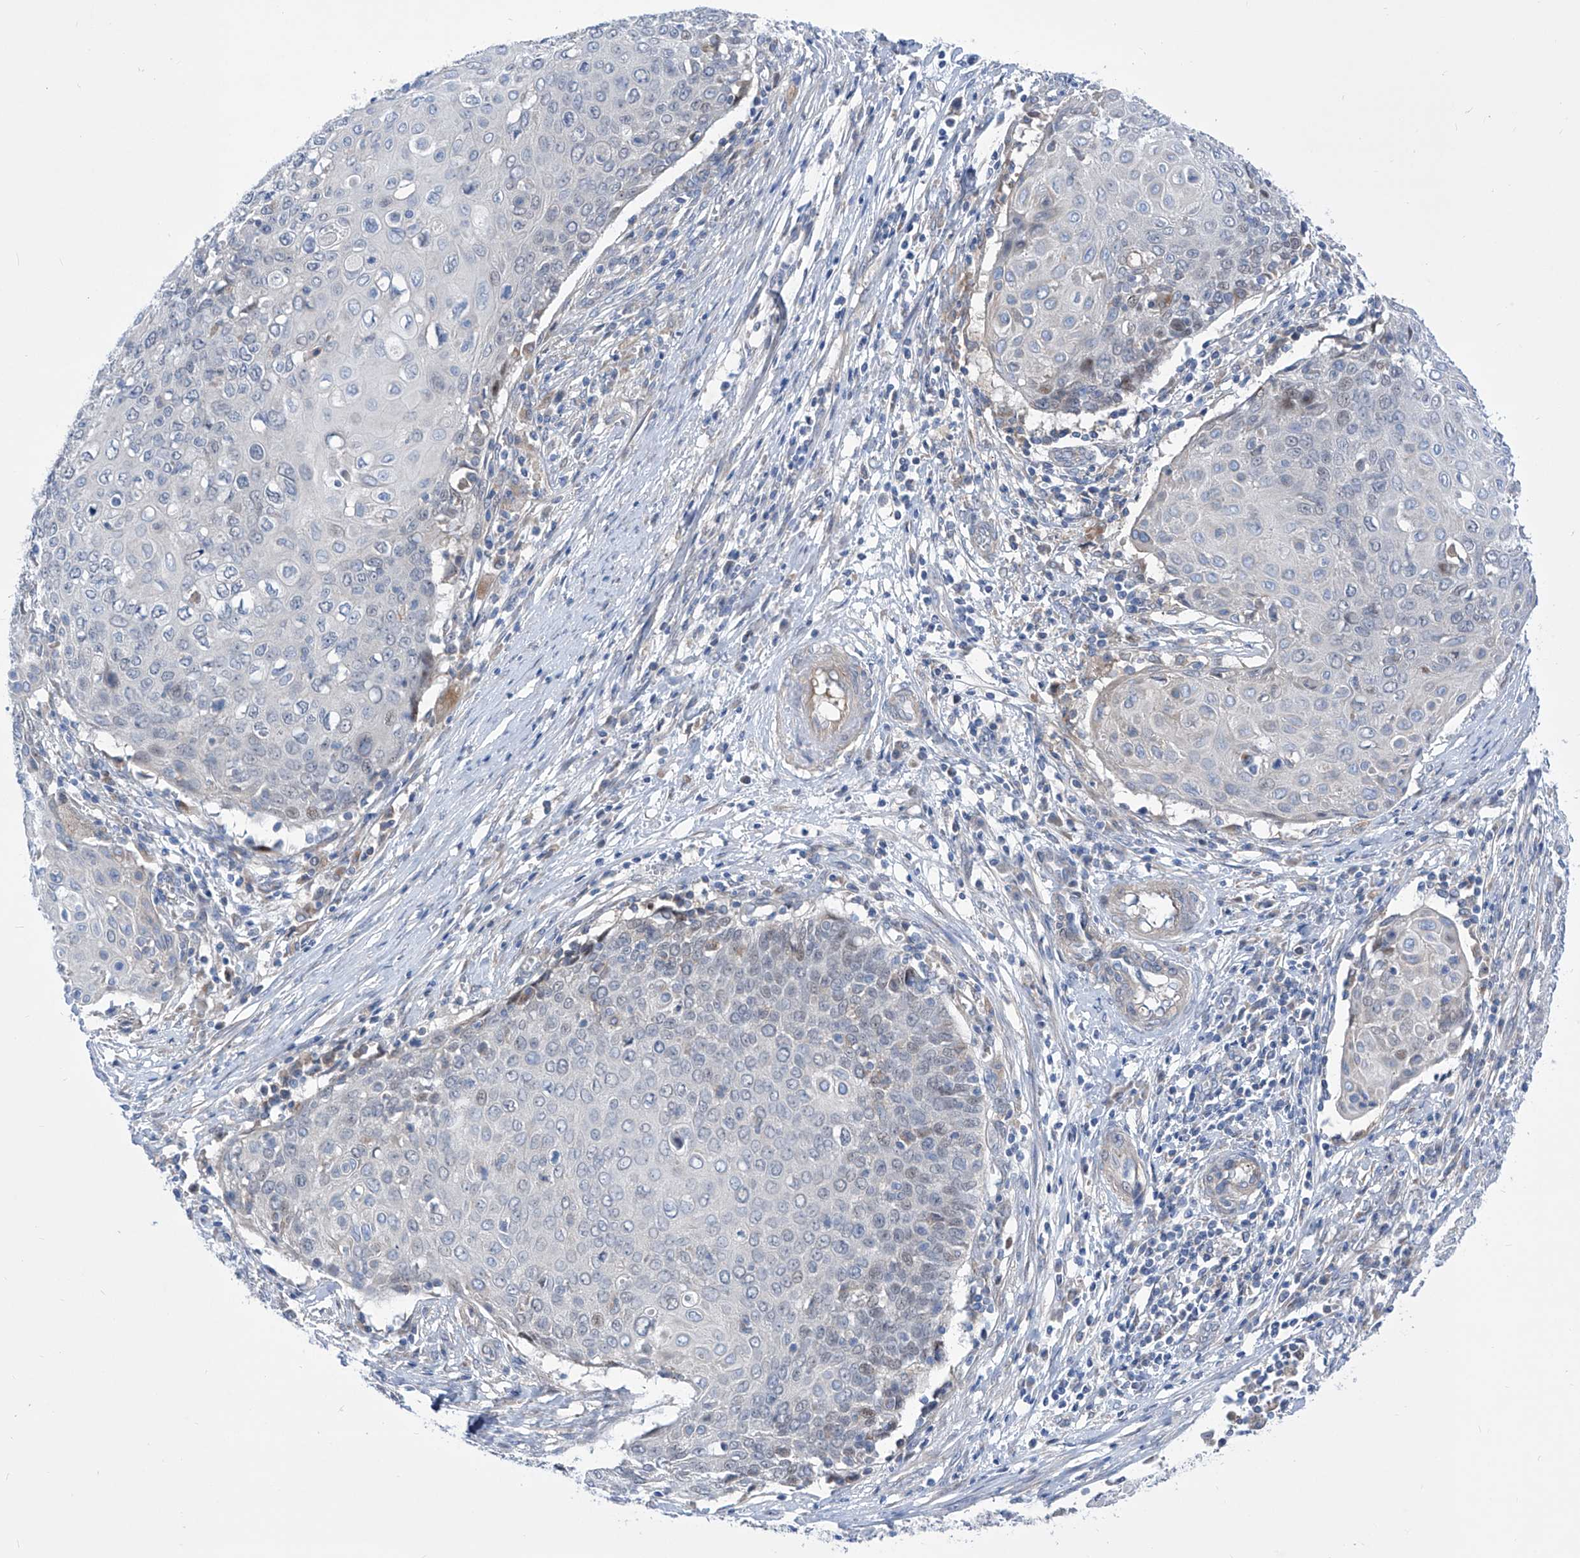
{"staining": {"intensity": "negative", "quantity": "none", "location": "none"}, "tissue": "cervical cancer", "cell_type": "Tumor cells", "image_type": "cancer", "snomed": [{"axis": "morphology", "description": "Squamous cell carcinoma, NOS"}, {"axis": "topography", "description": "Cervix"}], "caption": "Squamous cell carcinoma (cervical) was stained to show a protein in brown. There is no significant expression in tumor cells.", "gene": "SRBD1", "patient": {"sex": "female", "age": 39}}